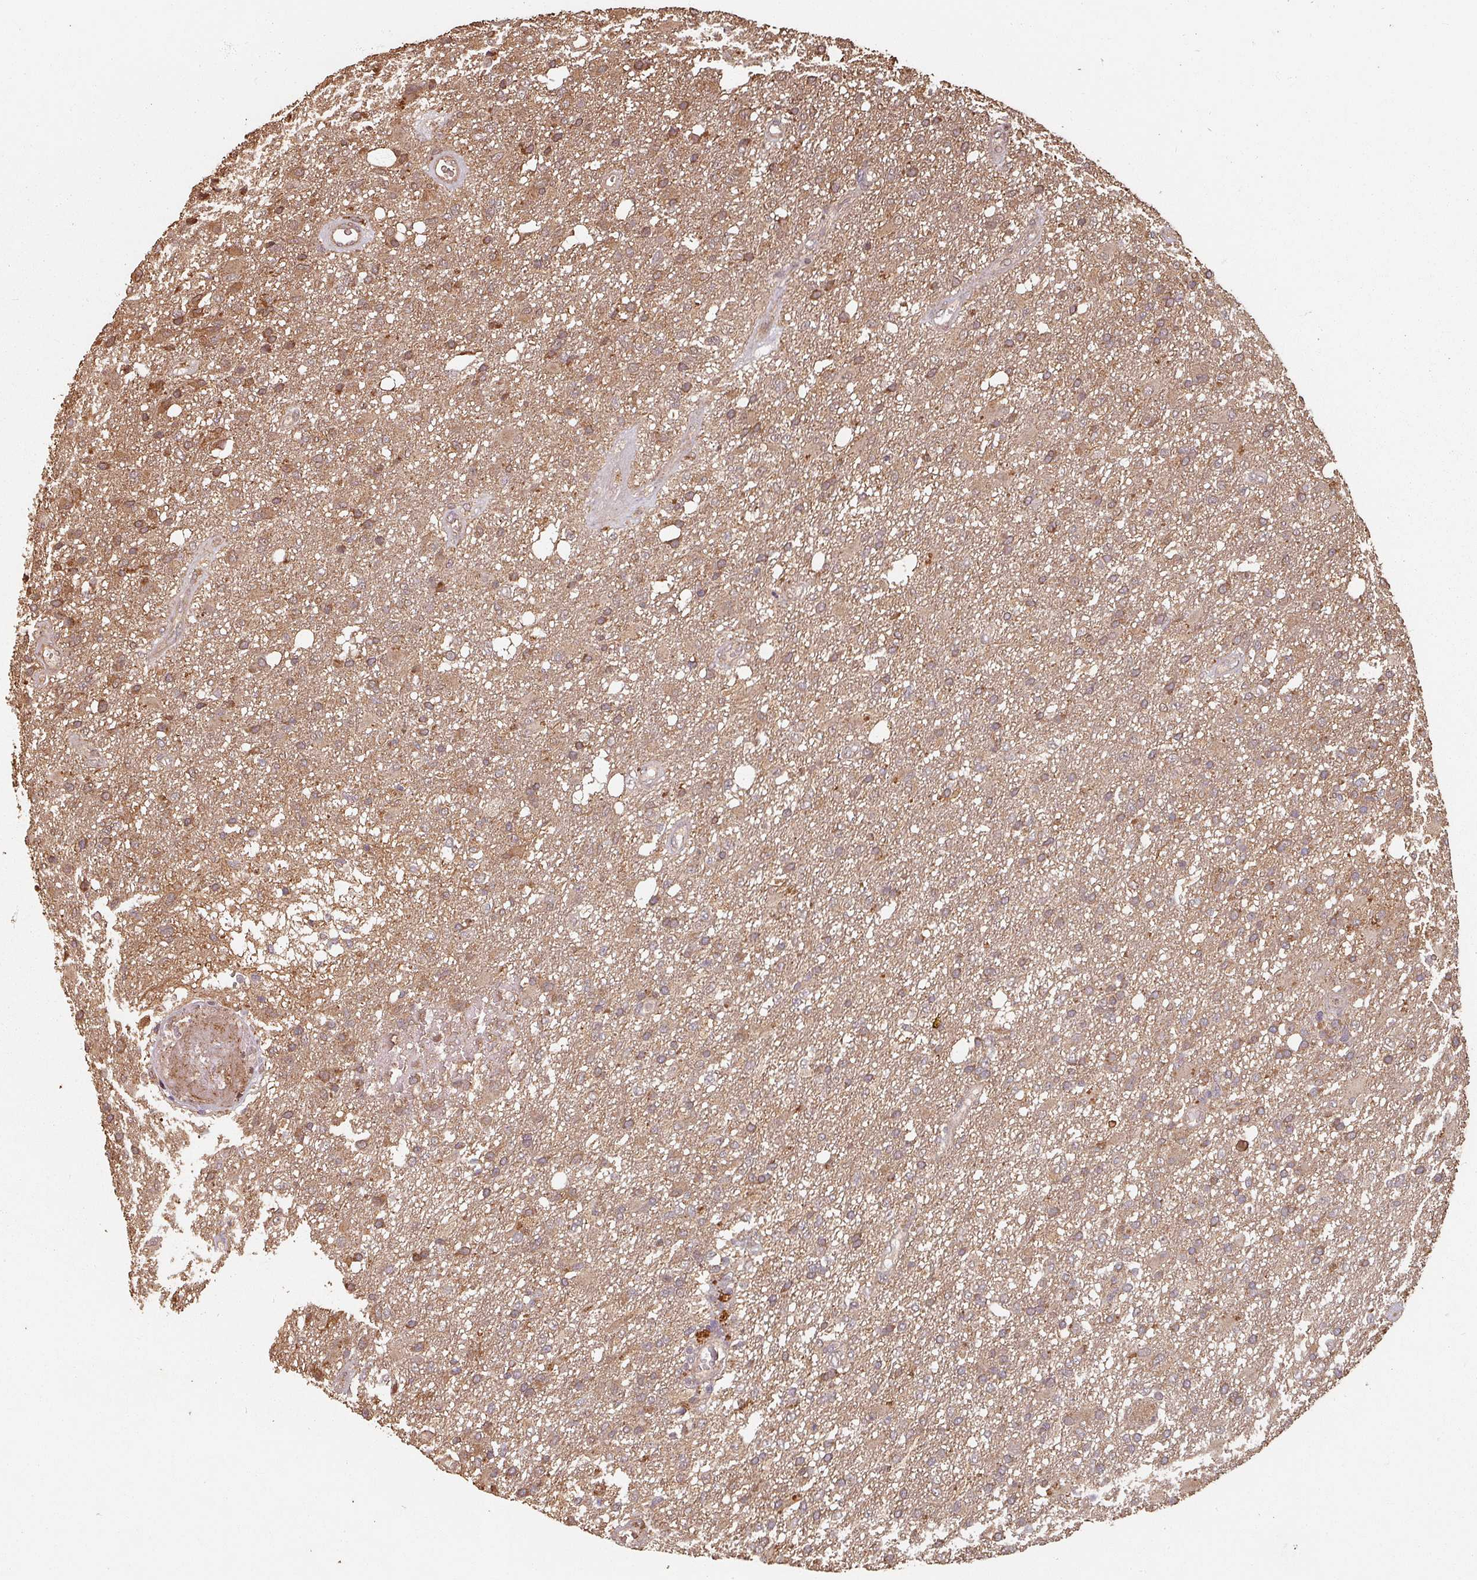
{"staining": {"intensity": "moderate", "quantity": ">75%", "location": "cytoplasmic/membranous"}, "tissue": "glioma", "cell_type": "Tumor cells", "image_type": "cancer", "snomed": [{"axis": "morphology", "description": "Glioma, malignant, High grade"}, {"axis": "topography", "description": "Brain"}], "caption": "Glioma tissue demonstrates moderate cytoplasmic/membranous staining in approximately >75% of tumor cells, visualized by immunohistochemistry.", "gene": "EID1", "patient": {"sex": "female", "age": 74}}